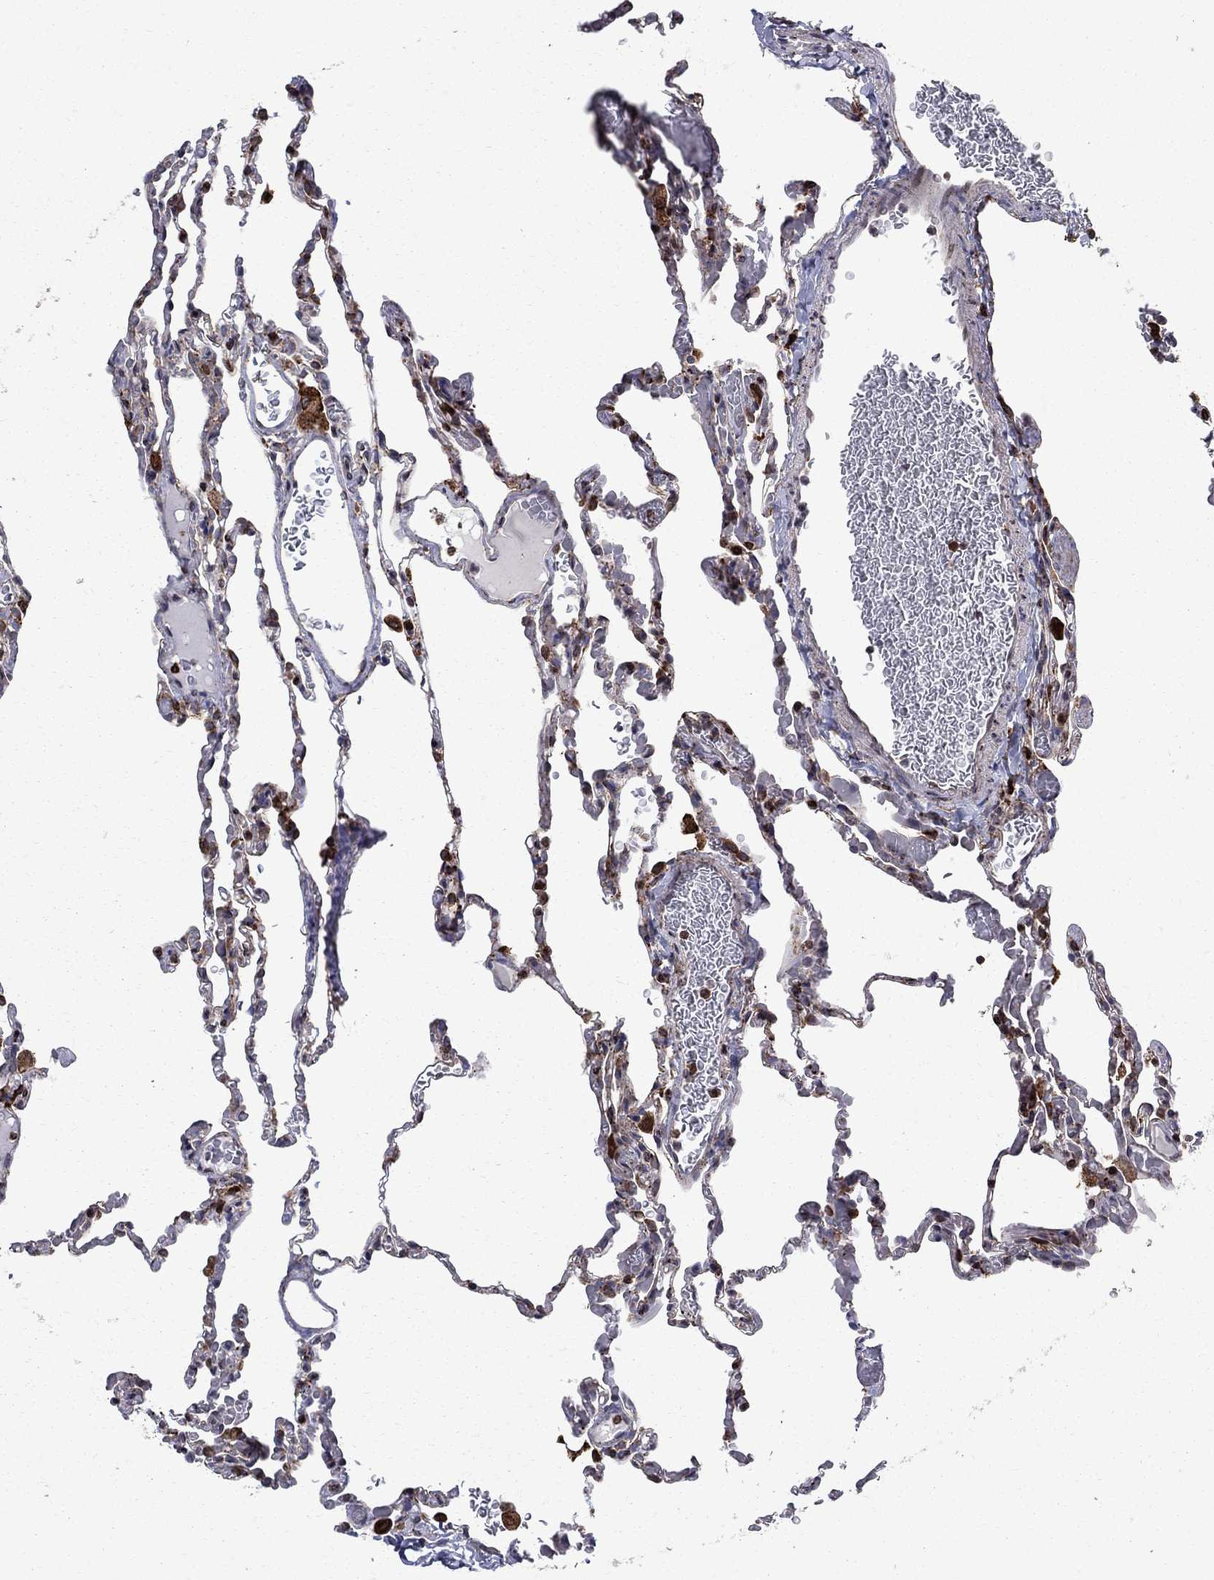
{"staining": {"intensity": "strong", "quantity": "<25%", "location": "nuclear"}, "tissue": "lung", "cell_type": "Alveolar cells", "image_type": "normal", "snomed": [{"axis": "morphology", "description": "Normal tissue, NOS"}, {"axis": "topography", "description": "Lung"}], "caption": "DAB (3,3'-diaminobenzidine) immunohistochemical staining of normal human lung displays strong nuclear protein staining in about <25% of alveolar cells.", "gene": "CAB39L", "patient": {"sex": "female", "age": 43}}